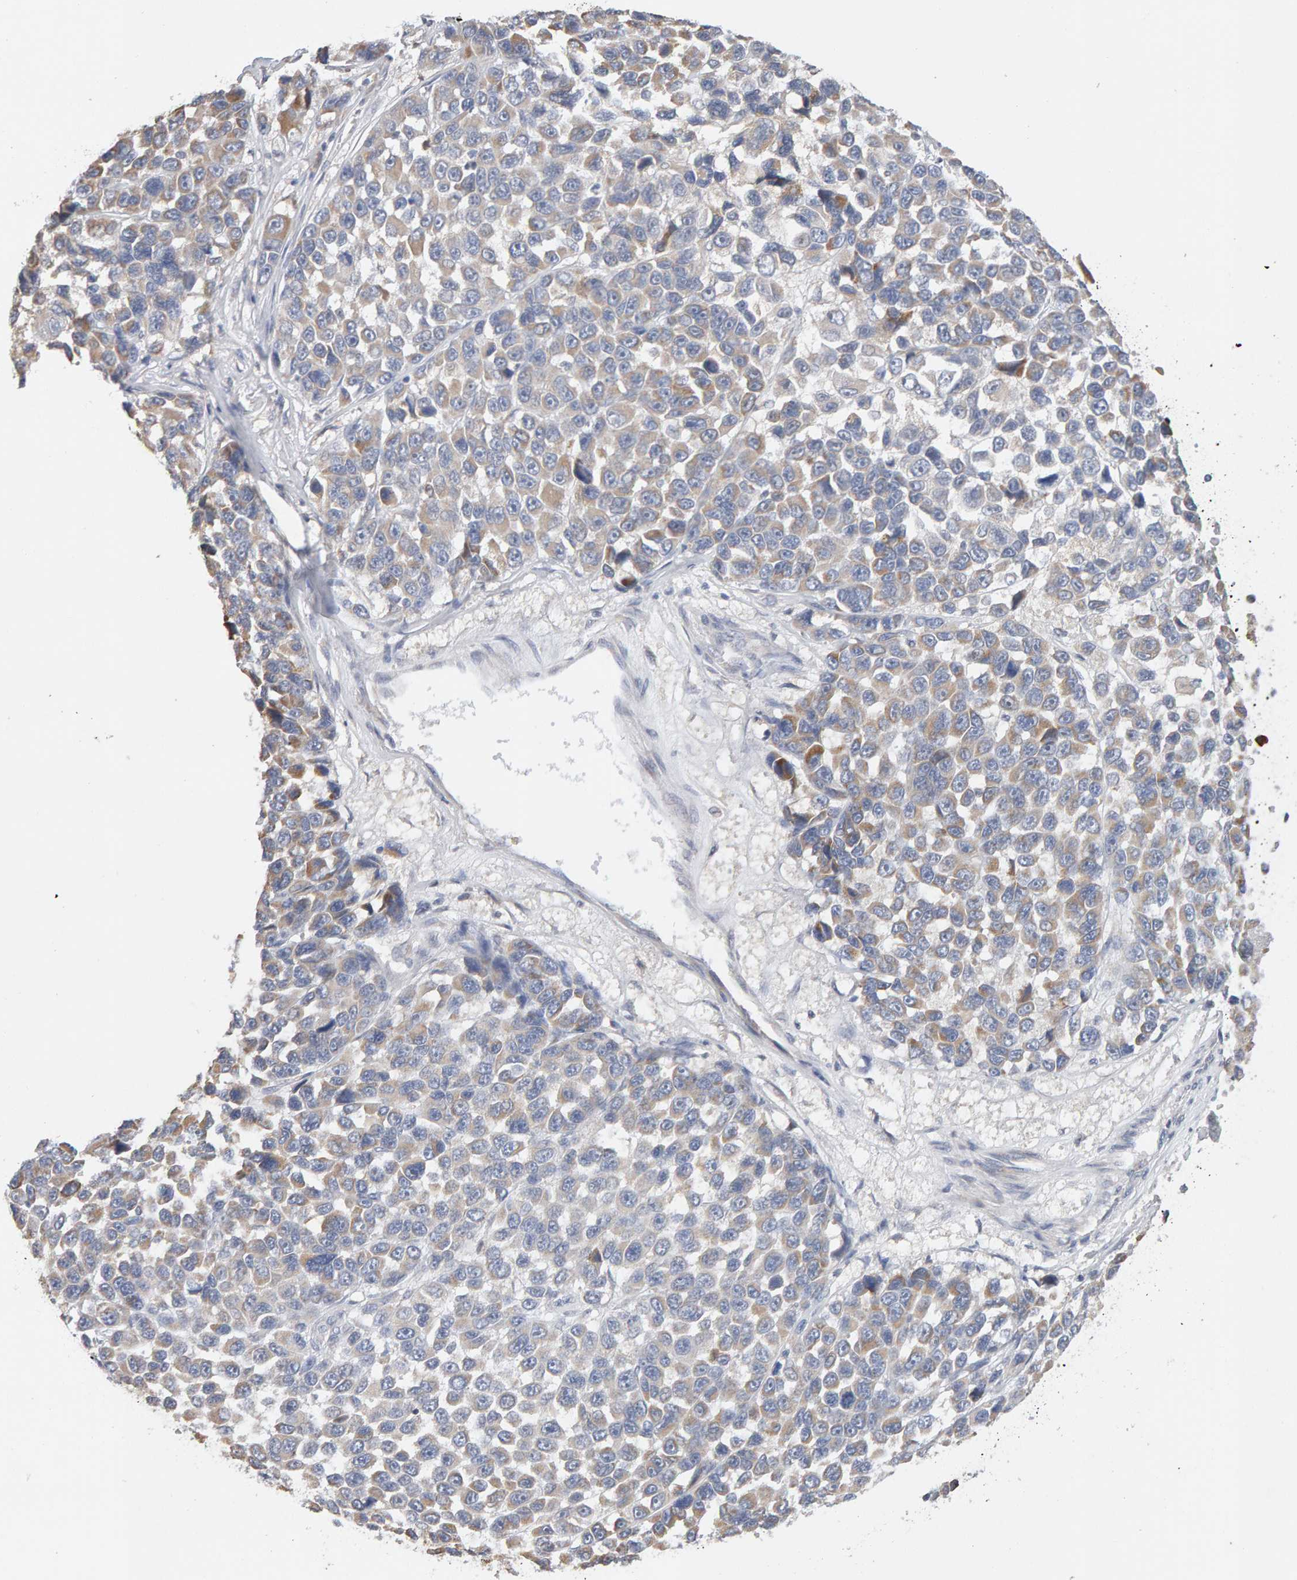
{"staining": {"intensity": "moderate", "quantity": "25%-75%", "location": "cytoplasmic/membranous"}, "tissue": "melanoma", "cell_type": "Tumor cells", "image_type": "cancer", "snomed": [{"axis": "morphology", "description": "Malignant melanoma, NOS"}, {"axis": "topography", "description": "Skin"}], "caption": "The micrograph exhibits staining of melanoma, revealing moderate cytoplasmic/membranous protein expression (brown color) within tumor cells. The staining was performed using DAB to visualize the protein expression in brown, while the nuclei were stained in blue with hematoxylin (Magnification: 20x).", "gene": "SGPL1", "patient": {"sex": "male", "age": 53}}